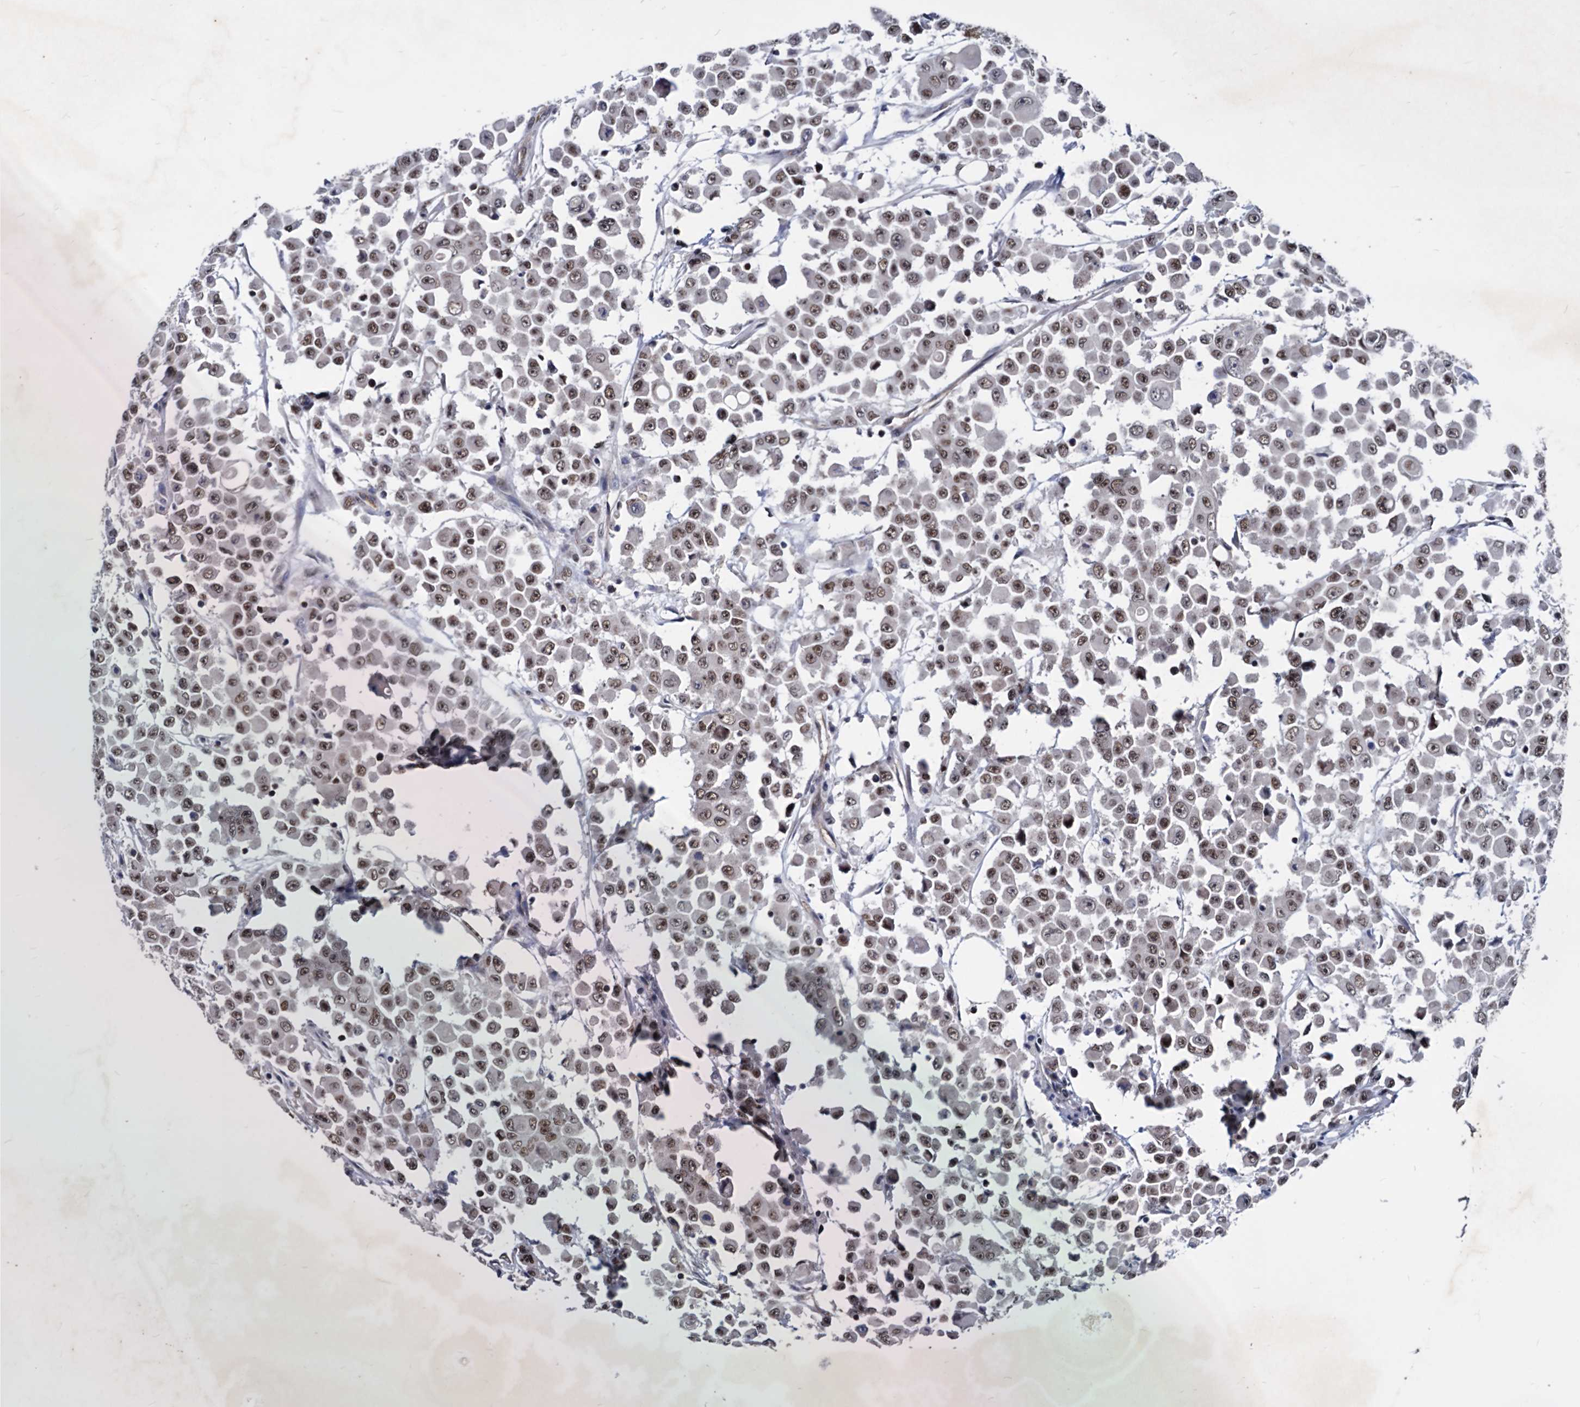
{"staining": {"intensity": "moderate", "quantity": ">75%", "location": "nuclear"}, "tissue": "colorectal cancer", "cell_type": "Tumor cells", "image_type": "cancer", "snomed": [{"axis": "morphology", "description": "Adenocarcinoma, NOS"}, {"axis": "topography", "description": "Colon"}], "caption": "This photomicrograph exhibits IHC staining of human colorectal cancer (adenocarcinoma), with medium moderate nuclear positivity in approximately >75% of tumor cells.", "gene": "GALNT11", "patient": {"sex": "male", "age": 51}}